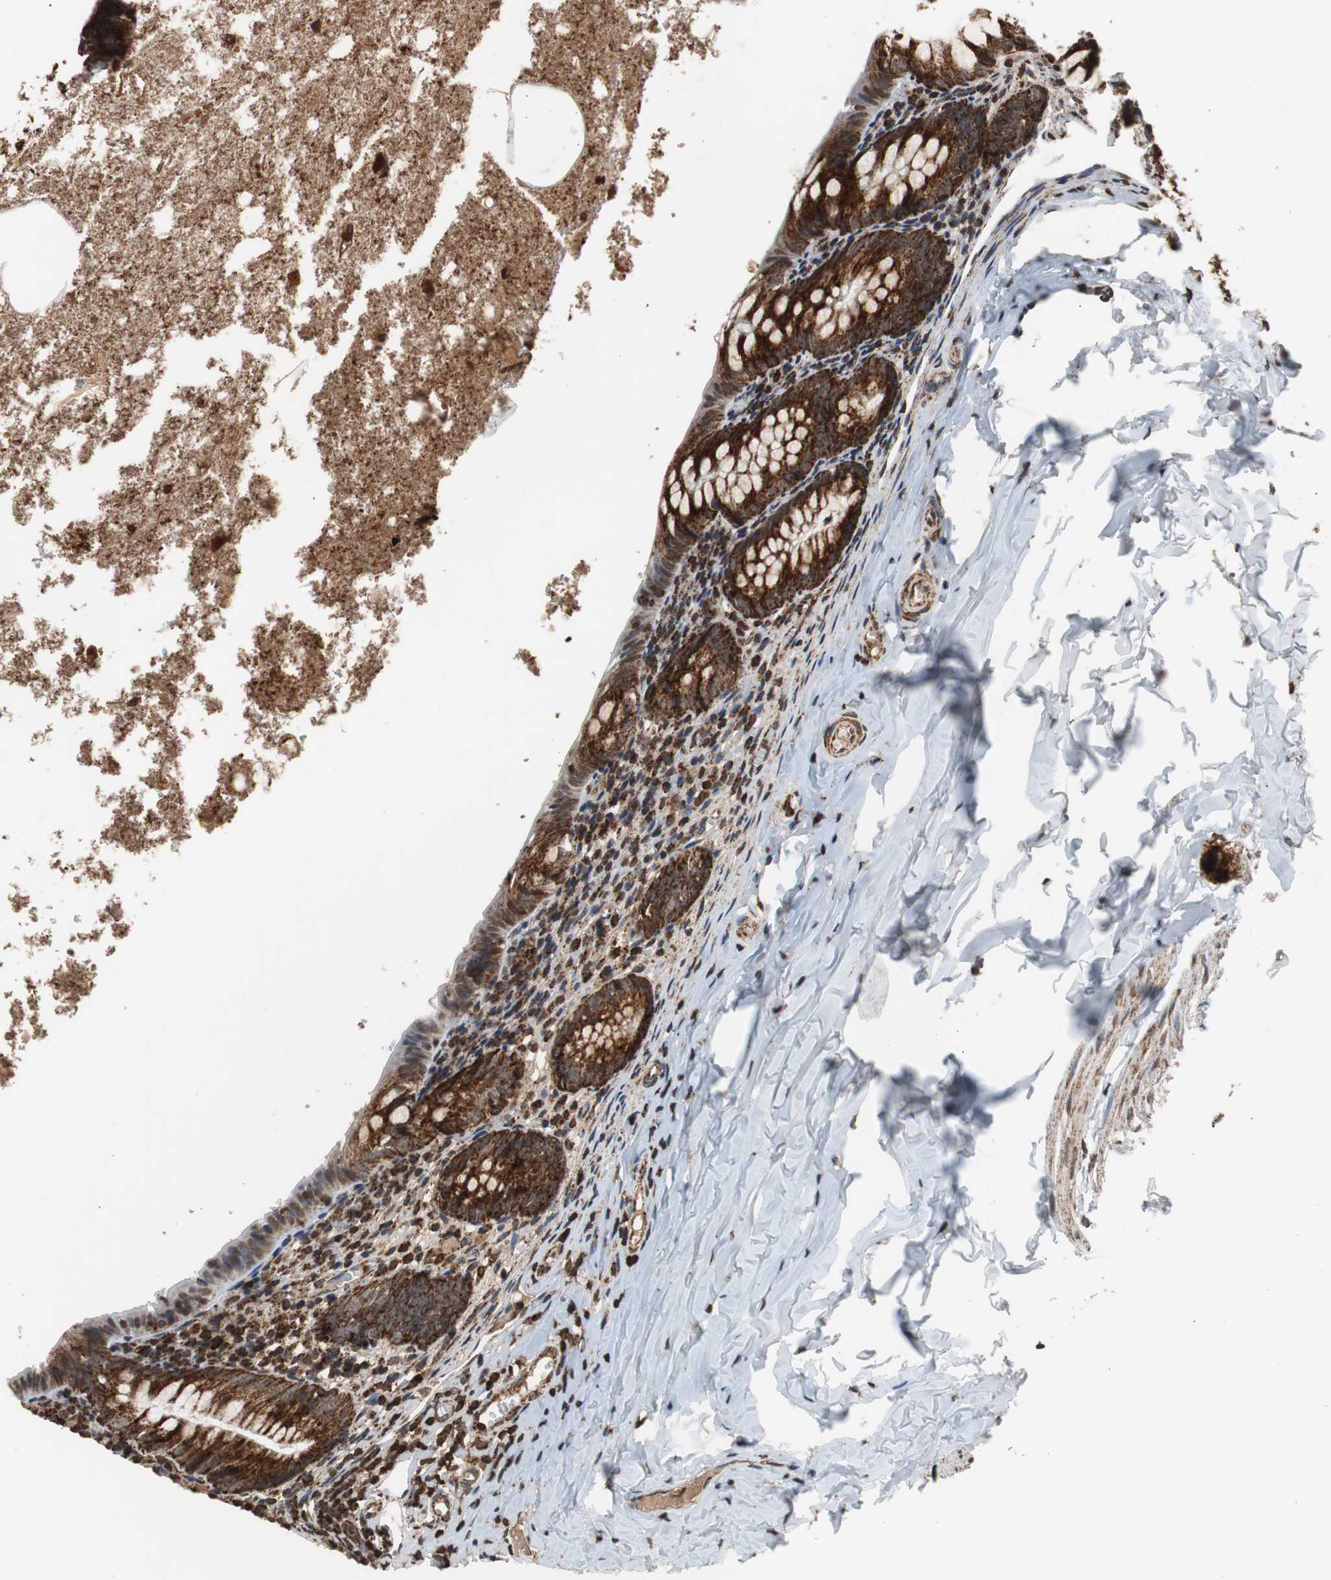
{"staining": {"intensity": "strong", "quantity": ">75%", "location": "cytoplasmic/membranous"}, "tissue": "appendix", "cell_type": "Glandular cells", "image_type": "normal", "snomed": [{"axis": "morphology", "description": "Normal tissue, NOS"}, {"axis": "topography", "description": "Appendix"}], "caption": "Protein expression analysis of unremarkable appendix reveals strong cytoplasmic/membranous positivity in approximately >75% of glandular cells.", "gene": "HSPA9", "patient": {"sex": "female", "age": 10}}